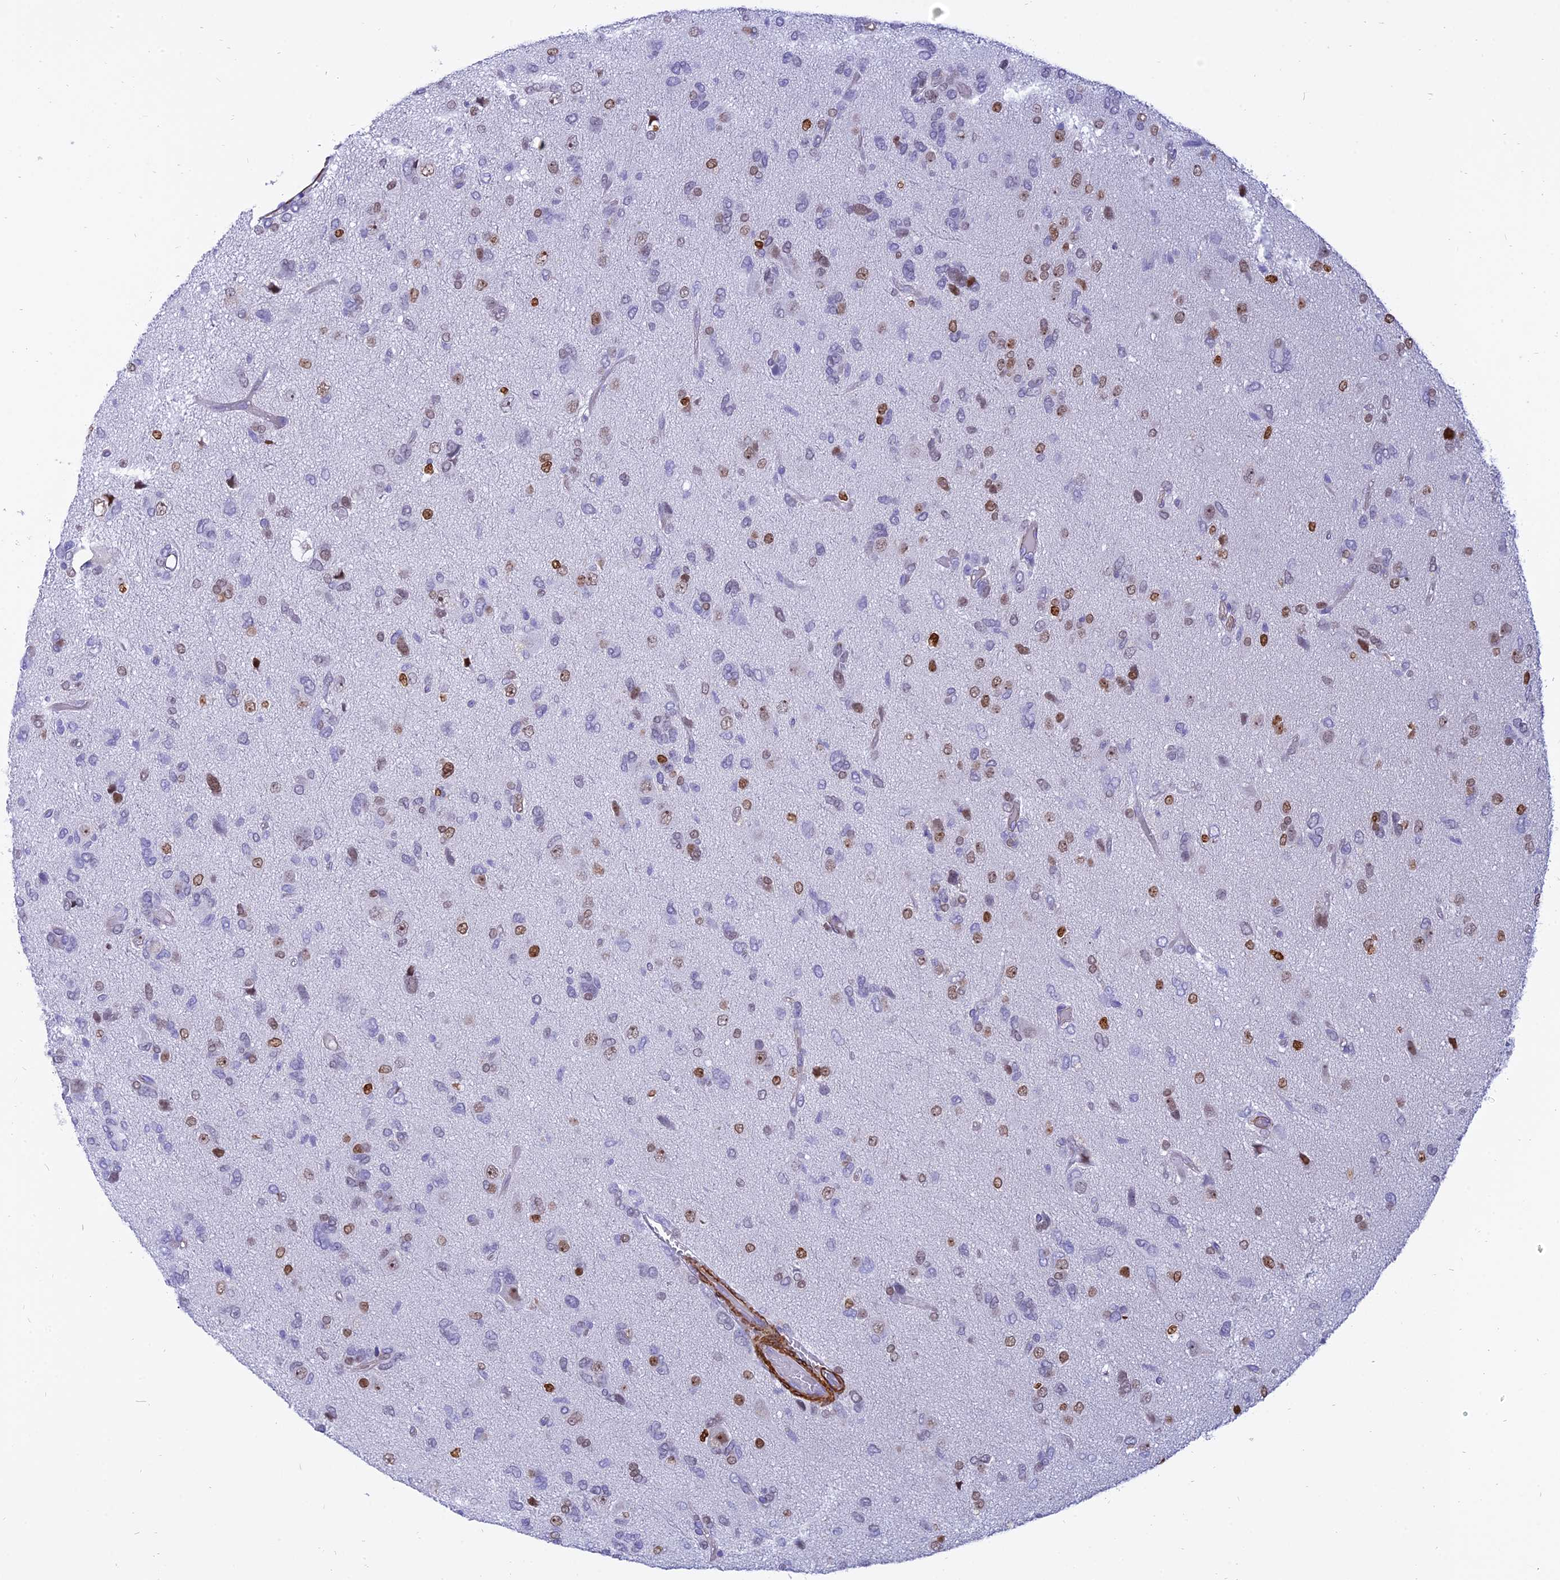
{"staining": {"intensity": "moderate", "quantity": "<25%", "location": "nuclear"}, "tissue": "glioma", "cell_type": "Tumor cells", "image_type": "cancer", "snomed": [{"axis": "morphology", "description": "Glioma, malignant, High grade"}, {"axis": "topography", "description": "Brain"}], "caption": "A low amount of moderate nuclear staining is seen in approximately <25% of tumor cells in glioma tissue. The staining is performed using DAB (3,3'-diaminobenzidine) brown chromogen to label protein expression. The nuclei are counter-stained blue using hematoxylin.", "gene": "CENPV", "patient": {"sex": "female", "age": 59}}